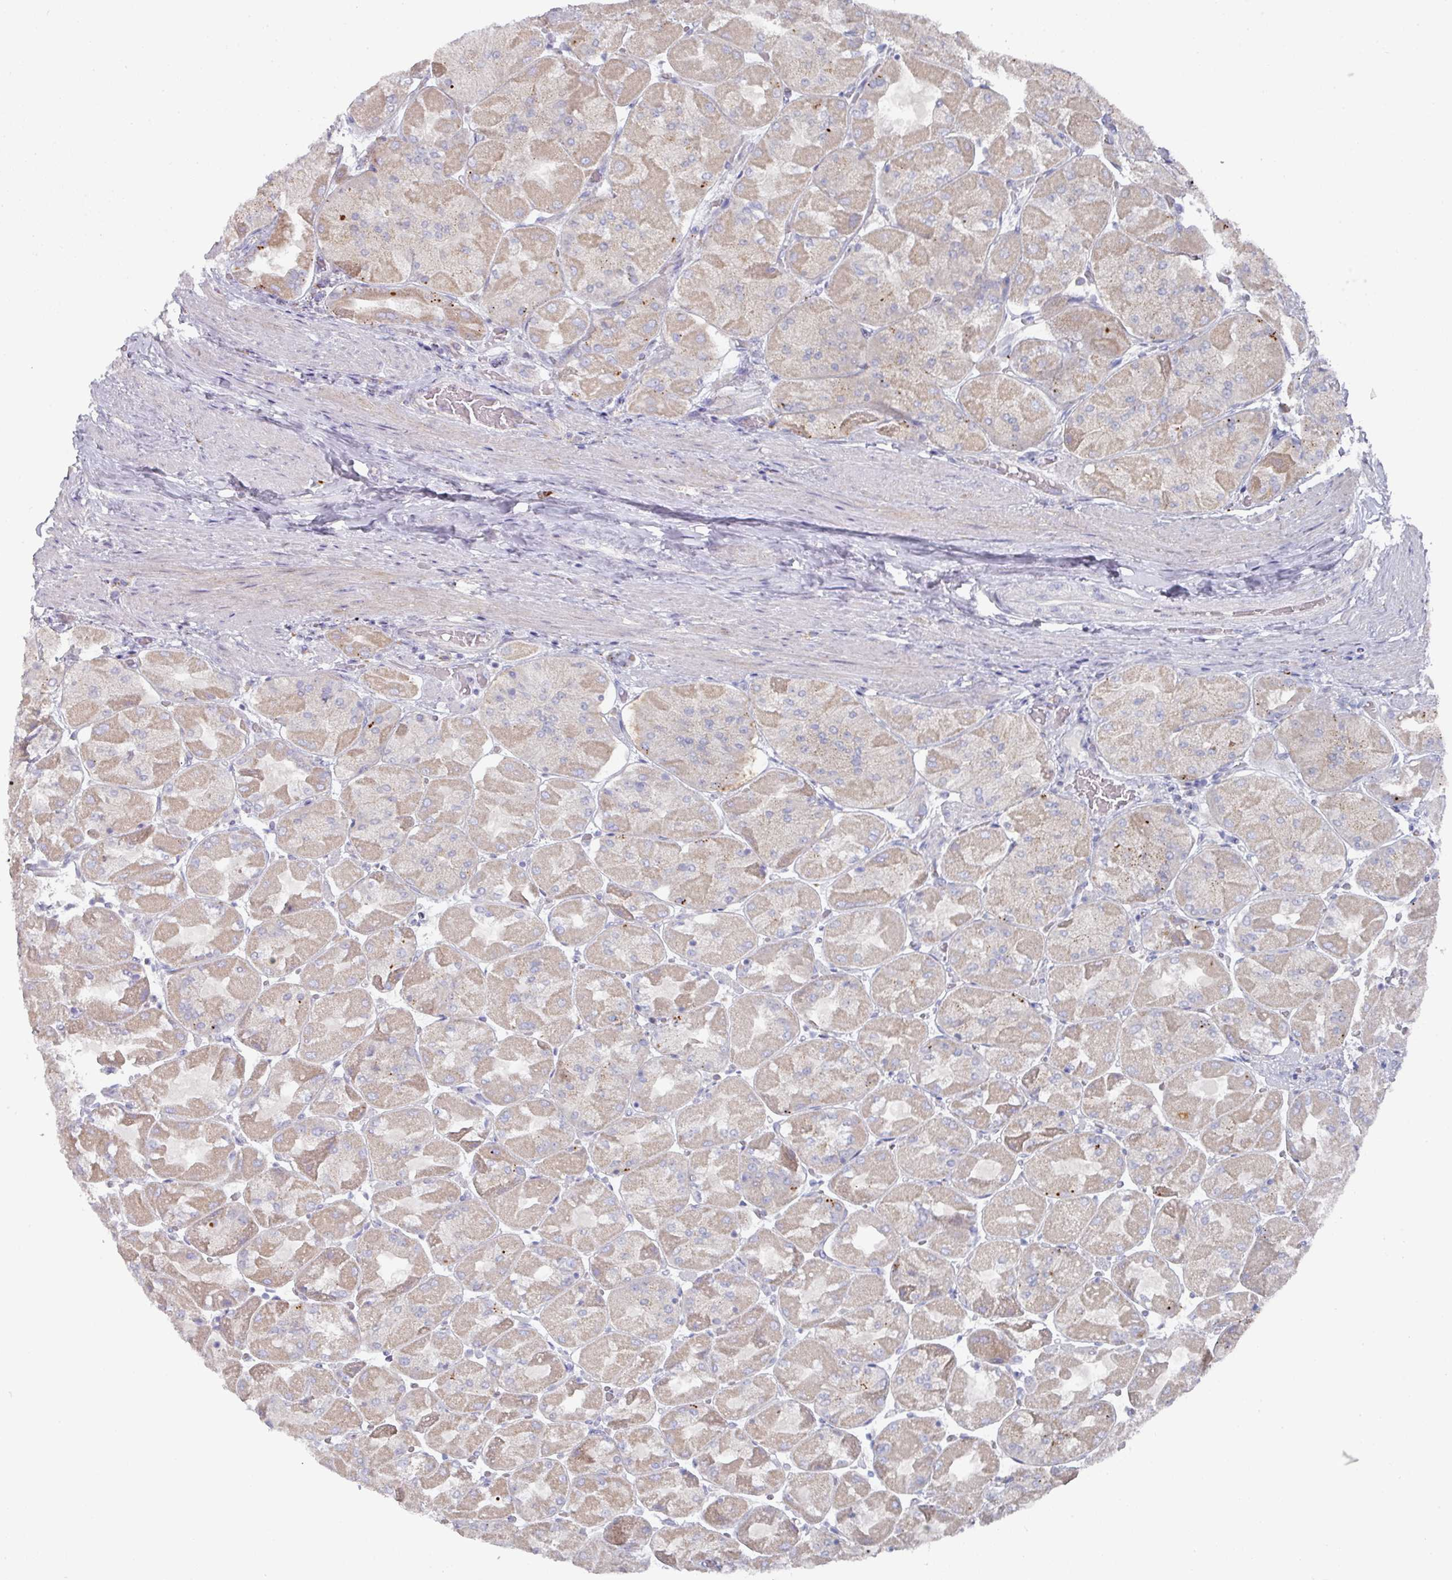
{"staining": {"intensity": "weak", "quantity": "25%-75%", "location": "cytoplasmic/membranous"}, "tissue": "stomach", "cell_type": "Glandular cells", "image_type": "normal", "snomed": [{"axis": "morphology", "description": "Normal tissue, NOS"}, {"axis": "topography", "description": "Stomach"}], "caption": "Unremarkable stomach was stained to show a protein in brown. There is low levels of weak cytoplasmic/membranous expression in approximately 25%-75% of glandular cells.", "gene": "NT5C1A", "patient": {"sex": "female", "age": 61}}